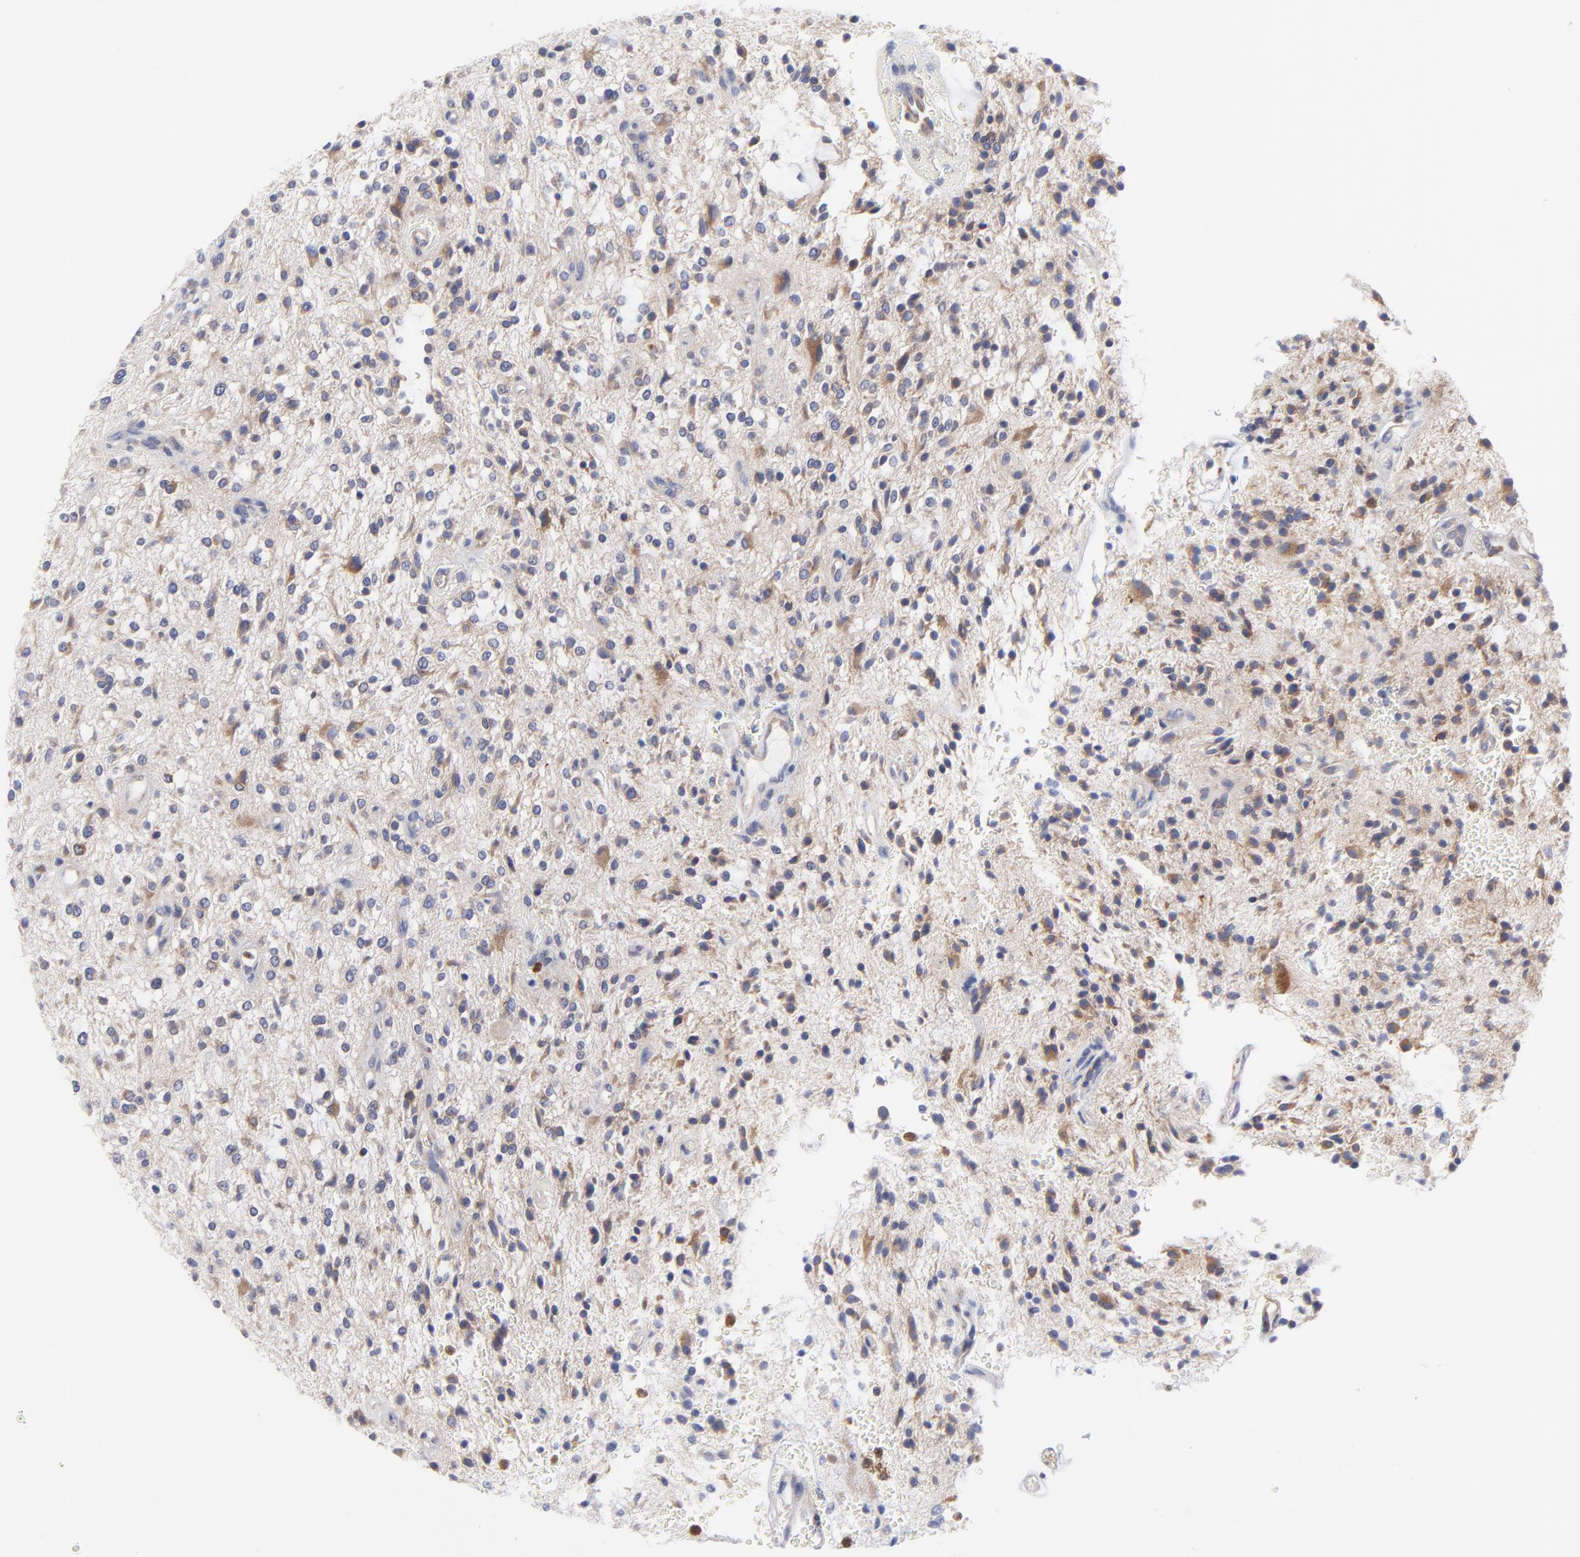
{"staining": {"intensity": "moderate", "quantity": "<25%", "location": "cytoplasmic/membranous"}, "tissue": "glioma", "cell_type": "Tumor cells", "image_type": "cancer", "snomed": [{"axis": "morphology", "description": "Glioma, malignant, NOS"}, {"axis": "topography", "description": "Cerebellum"}], "caption": "Human malignant glioma stained with a brown dye exhibits moderate cytoplasmic/membranous positive expression in about <25% of tumor cells.", "gene": "MOSPD2", "patient": {"sex": "female", "age": 10}}